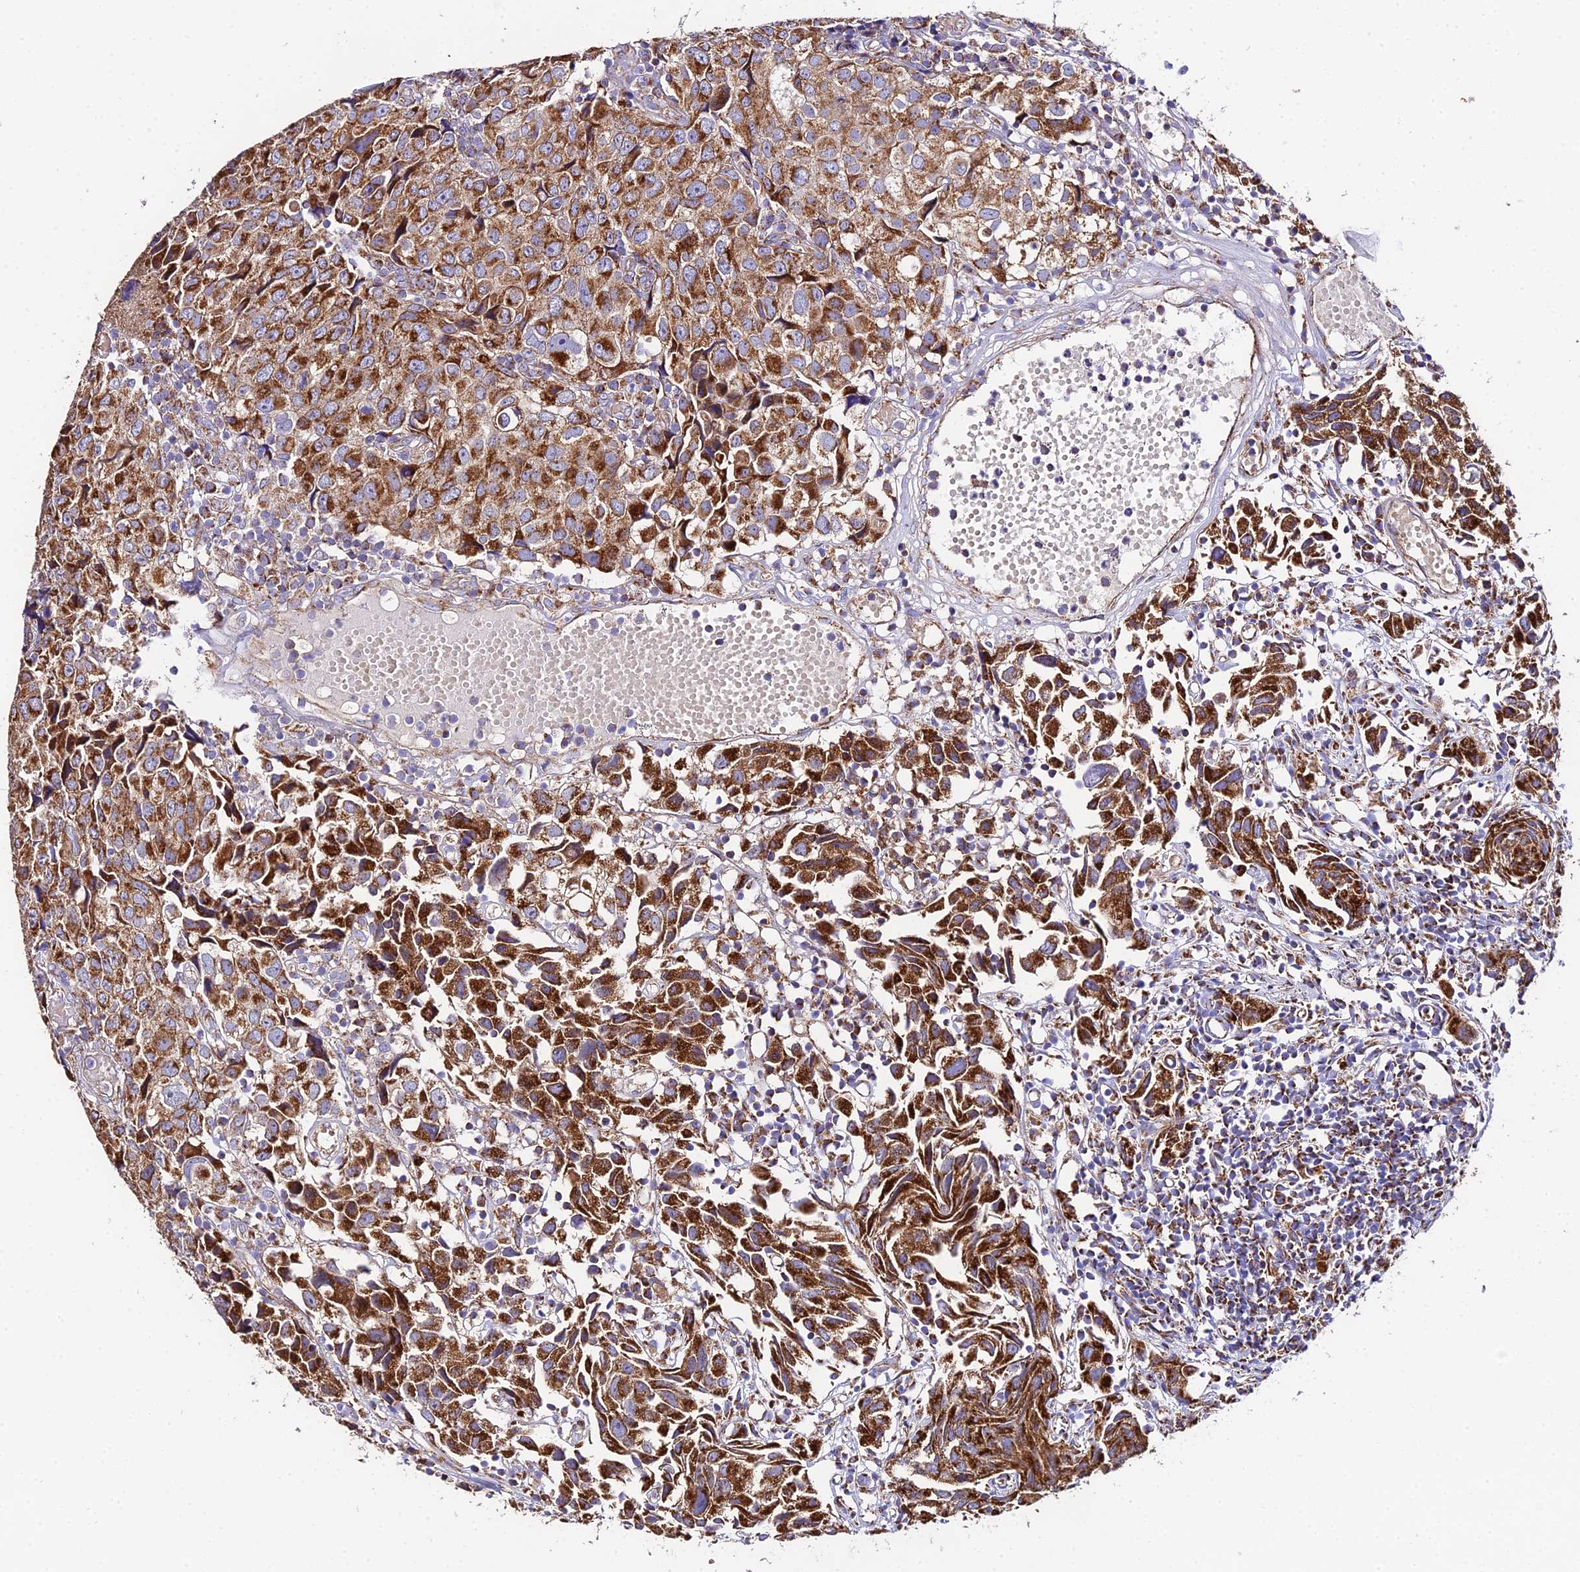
{"staining": {"intensity": "moderate", "quantity": ">75%", "location": "cytoplasmic/membranous"}, "tissue": "urothelial cancer", "cell_type": "Tumor cells", "image_type": "cancer", "snomed": [{"axis": "morphology", "description": "Urothelial carcinoma, High grade"}, {"axis": "topography", "description": "Urinary bladder"}], "caption": "Immunohistochemical staining of urothelial cancer demonstrates medium levels of moderate cytoplasmic/membranous expression in approximately >75% of tumor cells.", "gene": "OCIAD1", "patient": {"sex": "female", "age": 75}}